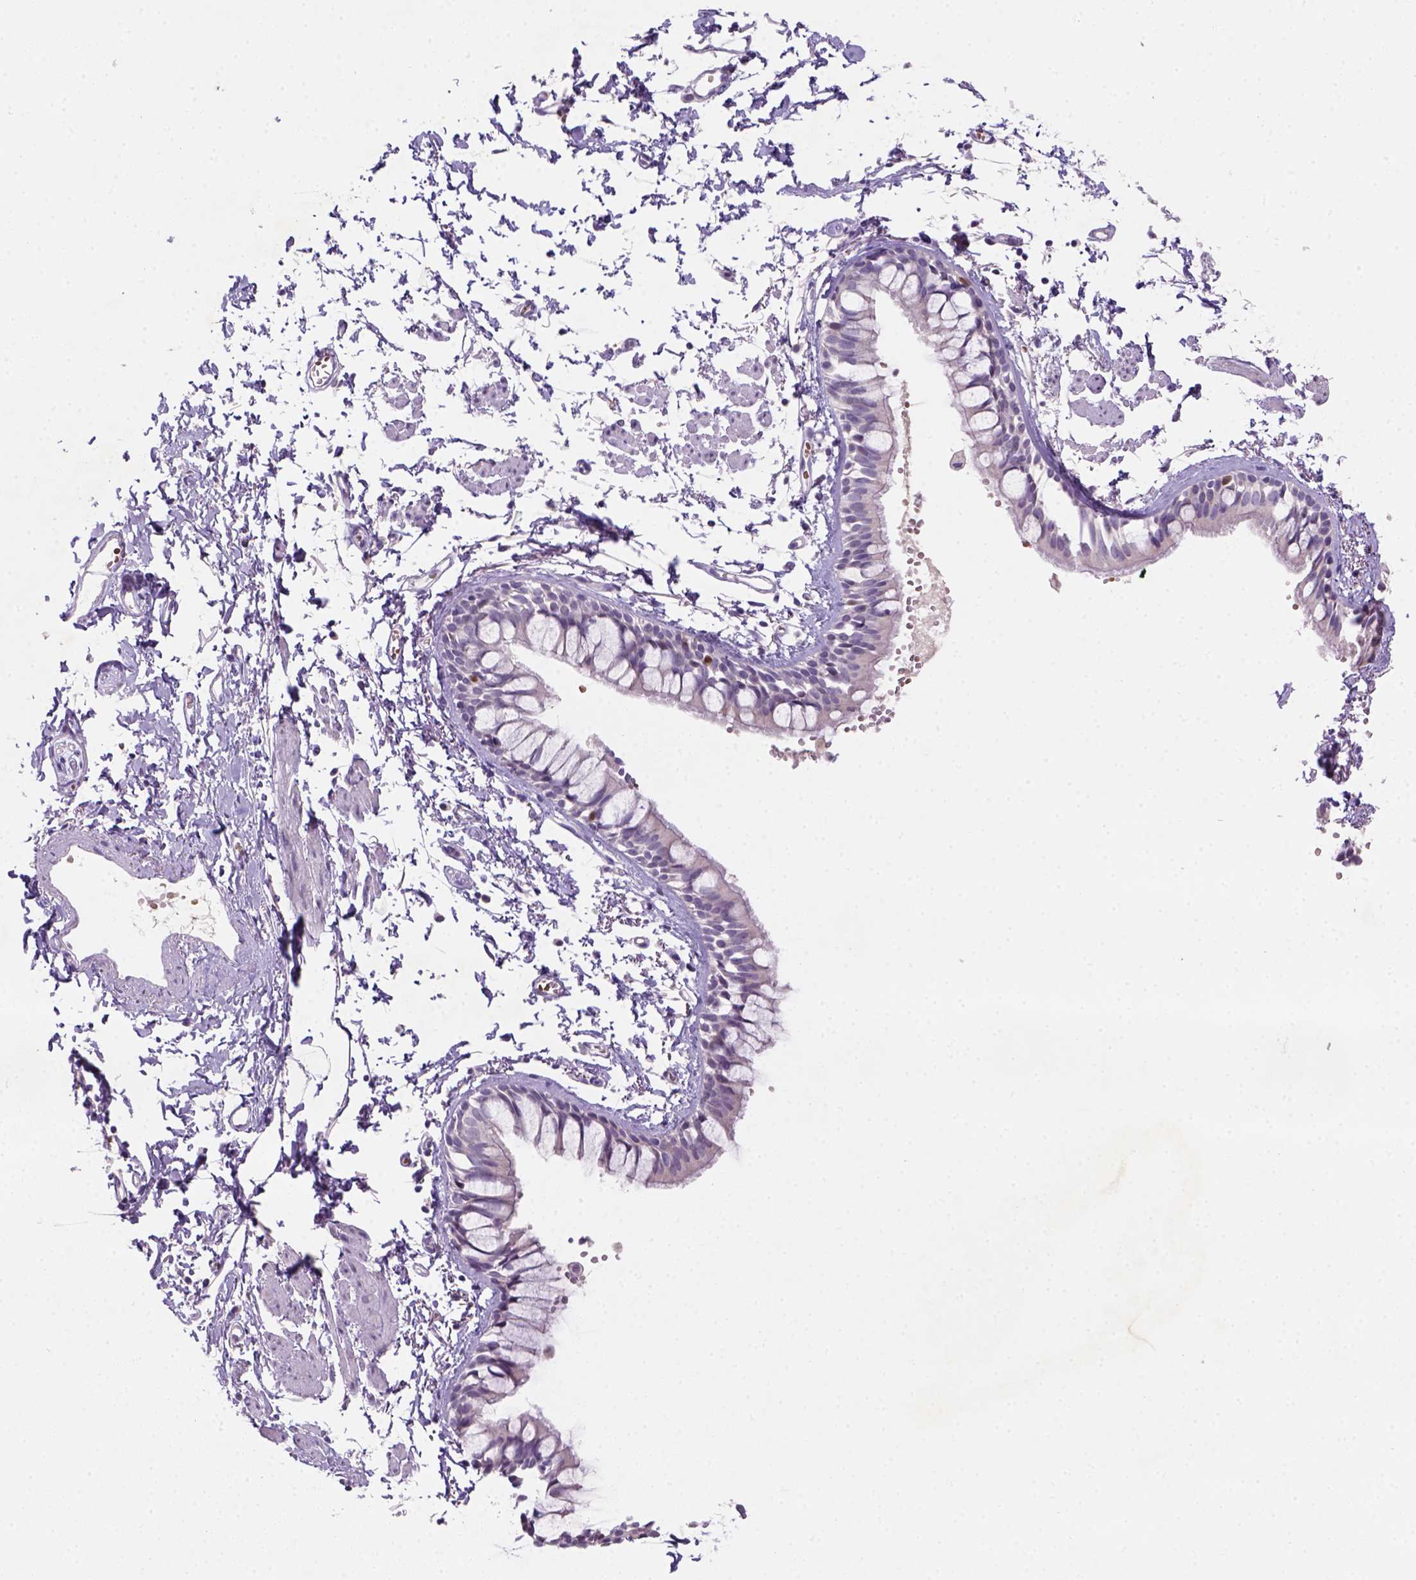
{"staining": {"intensity": "moderate", "quantity": "<25%", "location": "nuclear"}, "tissue": "bronchus", "cell_type": "Respiratory epithelial cells", "image_type": "normal", "snomed": [{"axis": "morphology", "description": "Normal tissue, NOS"}, {"axis": "topography", "description": "Cartilage tissue"}, {"axis": "topography", "description": "Bronchus"}], "caption": "Protein analysis of normal bronchus displays moderate nuclear positivity in about <25% of respiratory epithelial cells. (Brightfield microscopy of DAB IHC at high magnification).", "gene": "ZMAT4", "patient": {"sex": "female", "age": 59}}